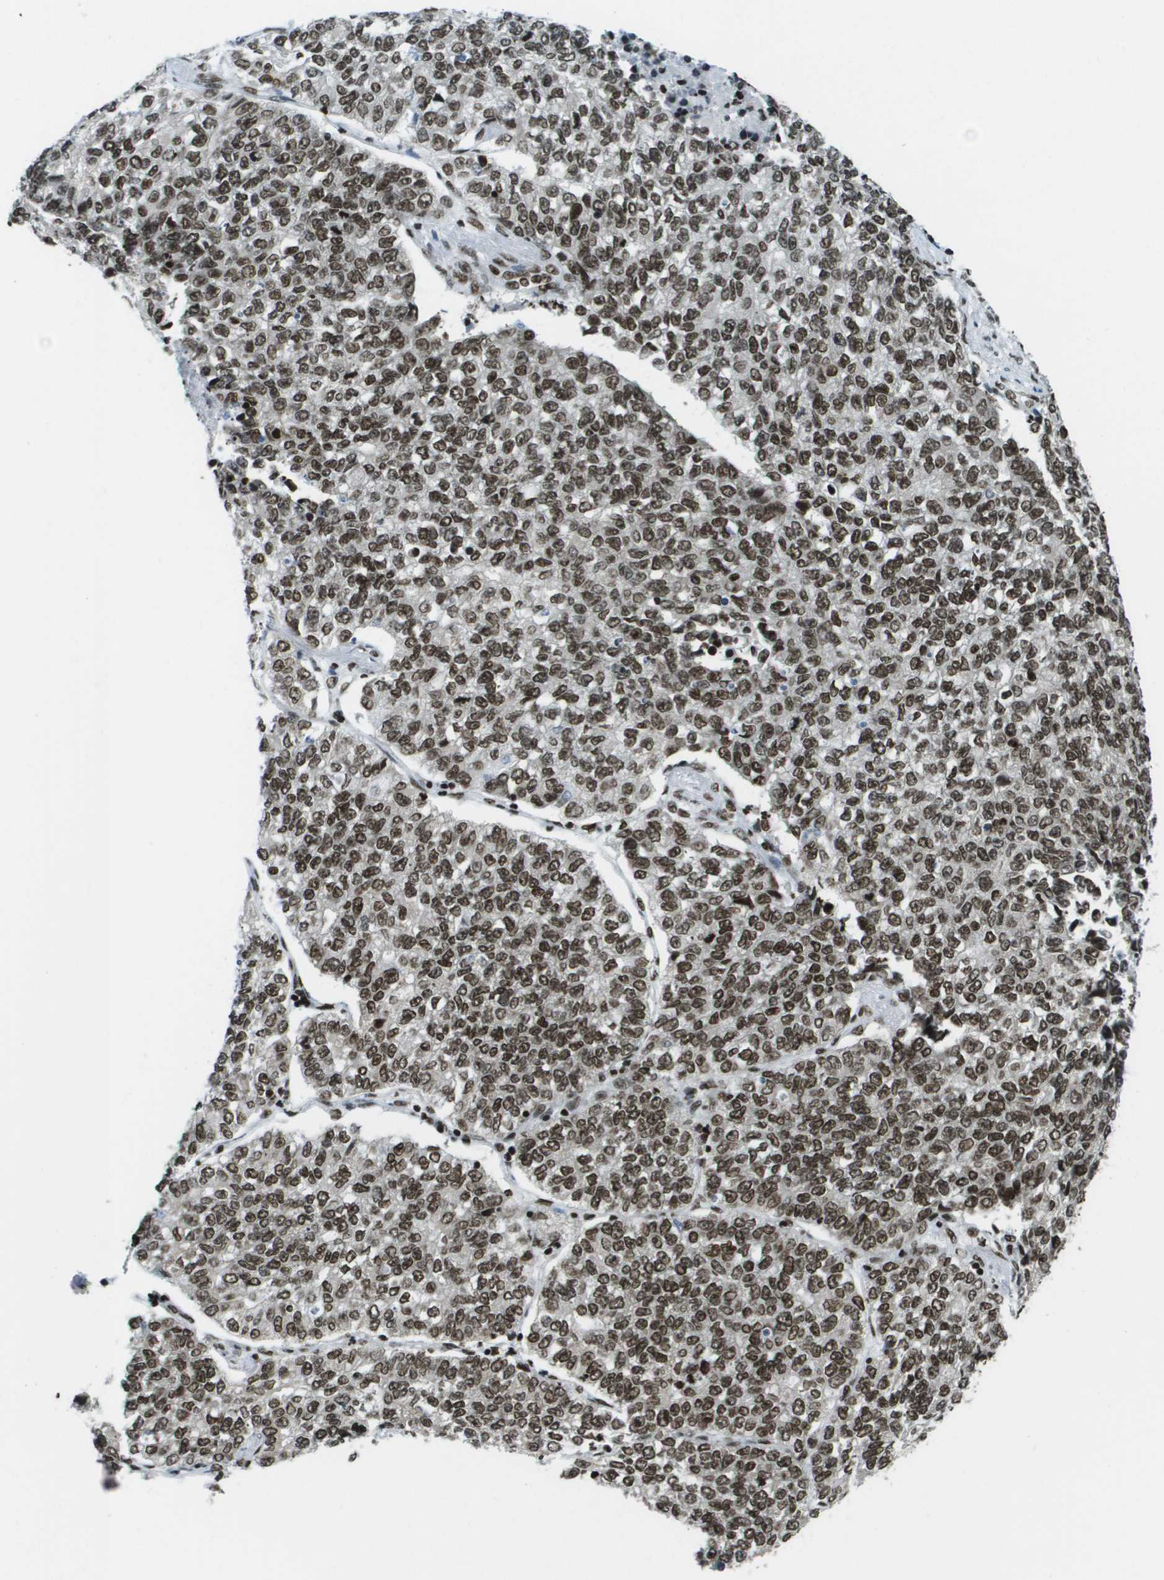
{"staining": {"intensity": "strong", "quantity": ">75%", "location": "nuclear"}, "tissue": "lung cancer", "cell_type": "Tumor cells", "image_type": "cancer", "snomed": [{"axis": "morphology", "description": "Adenocarcinoma, NOS"}, {"axis": "topography", "description": "Lung"}], "caption": "Immunohistochemical staining of adenocarcinoma (lung) displays high levels of strong nuclear staining in about >75% of tumor cells. Using DAB (3,3'-diaminobenzidine) (brown) and hematoxylin (blue) stains, captured at high magnification using brightfield microscopy.", "gene": "GLYR1", "patient": {"sex": "male", "age": 49}}